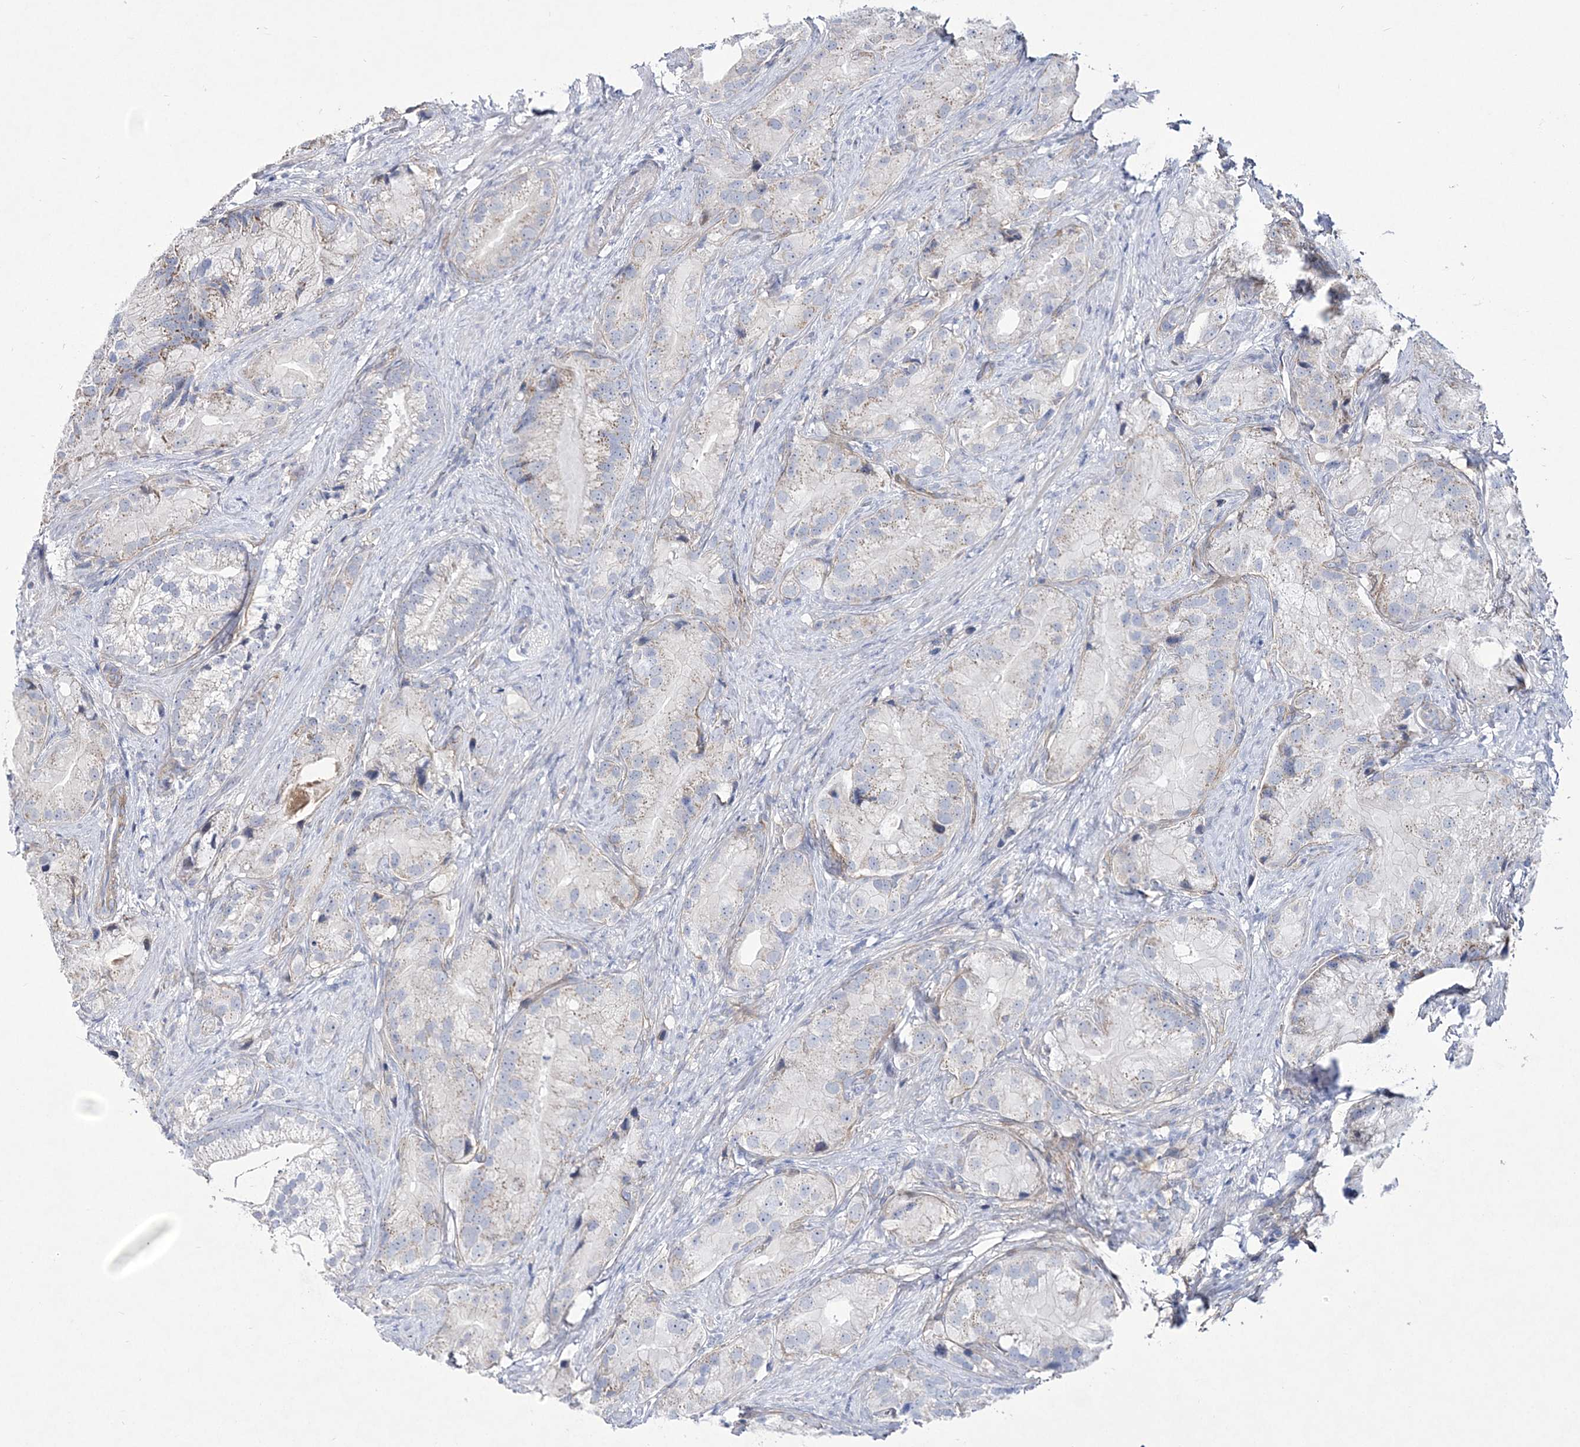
{"staining": {"intensity": "weak", "quantity": "<25%", "location": "cytoplasmic/membranous"}, "tissue": "prostate cancer", "cell_type": "Tumor cells", "image_type": "cancer", "snomed": [{"axis": "morphology", "description": "Adenocarcinoma, Low grade"}, {"axis": "topography", "description": "Prostate"}], "caption": "Tumor cells show no significant staining in adenocarcinoma (low-grade) (prostate). Nuclei are stained in blue.", "gene": "ANO1", "patient": {"sex": "male", "age": 71}}